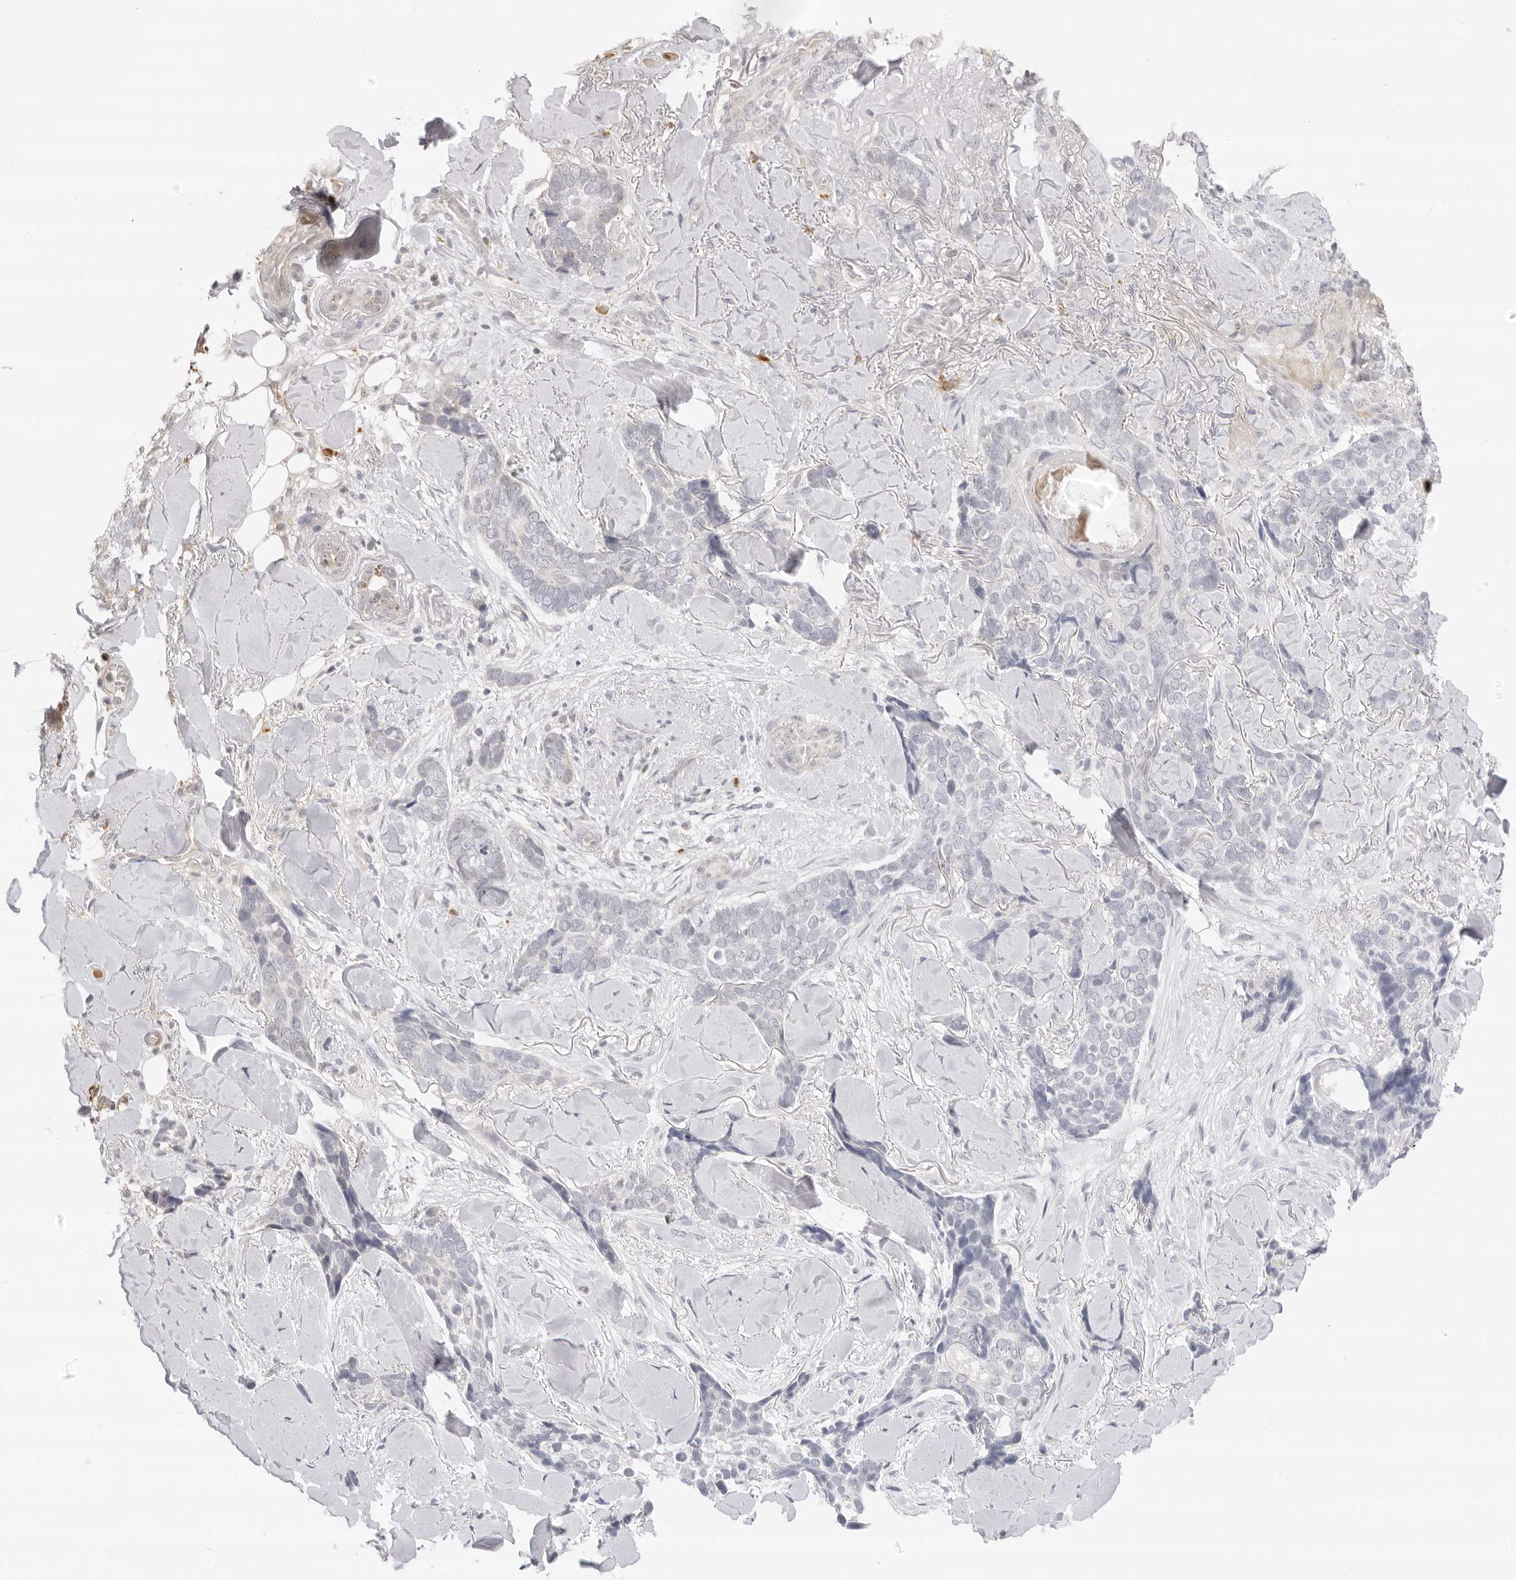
{"staining": {"intensity": "negative", "quantity": "none", "location": "none"}, "tissue": "skin cancer", "cell_type": "Tumor cells", "image_type": "cancer", "snomed": [{"axis": "morphology", "description": "Basal cell carcinoma"}, {"axis": "topography", "description": "Skin"}], "caption": "IHC photomicrograph of human skin cancer (basal cell carcinoma) stained for a protein (brown), which demonstrates no staining in tumor cells.", "gene": "FDPS", "patient": {"sex": "female", "age": 82}}